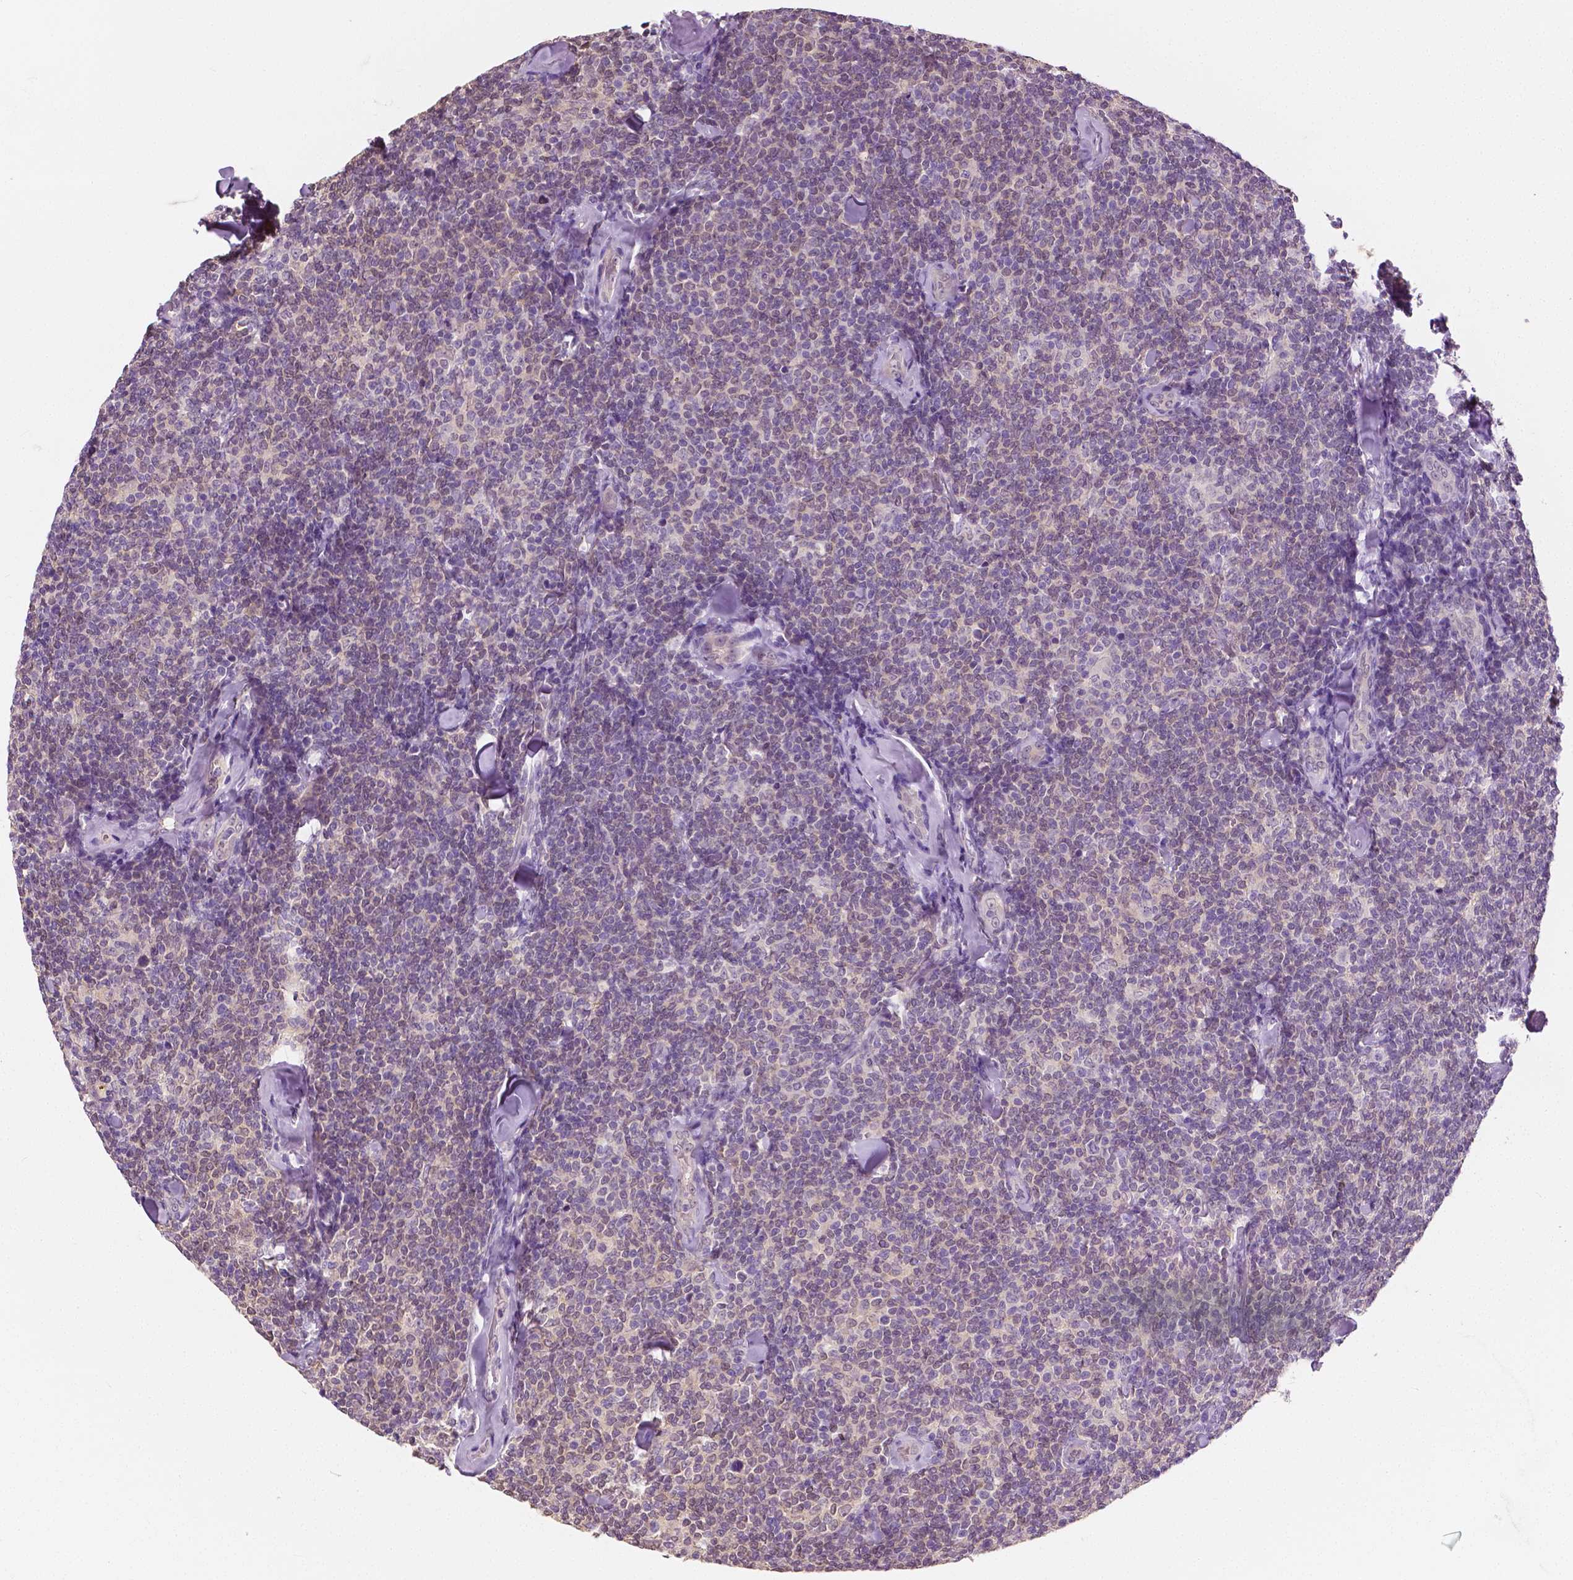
{"staining": {"intensity": "weak", "quantity": "25%-75%", "location": "nuclear"}, "tissue": "lymphoma", "cell_type": "Tumor cells", "image_type": "cancer", "snomed": [{"axis": "morphology", "description": "Malignant lymphoma, non-Hodgkin's type, Low grade"}, {"axis": "topography", "description": "Lymph node"}], "caption": "Immunohistochemical staining of lymphoma exhibits low levels of weak nuclear positivity in approximately 25%-75% of tumor cells.", "gene": "TKFC", "patient": {"sex": "female", "age": 56}}